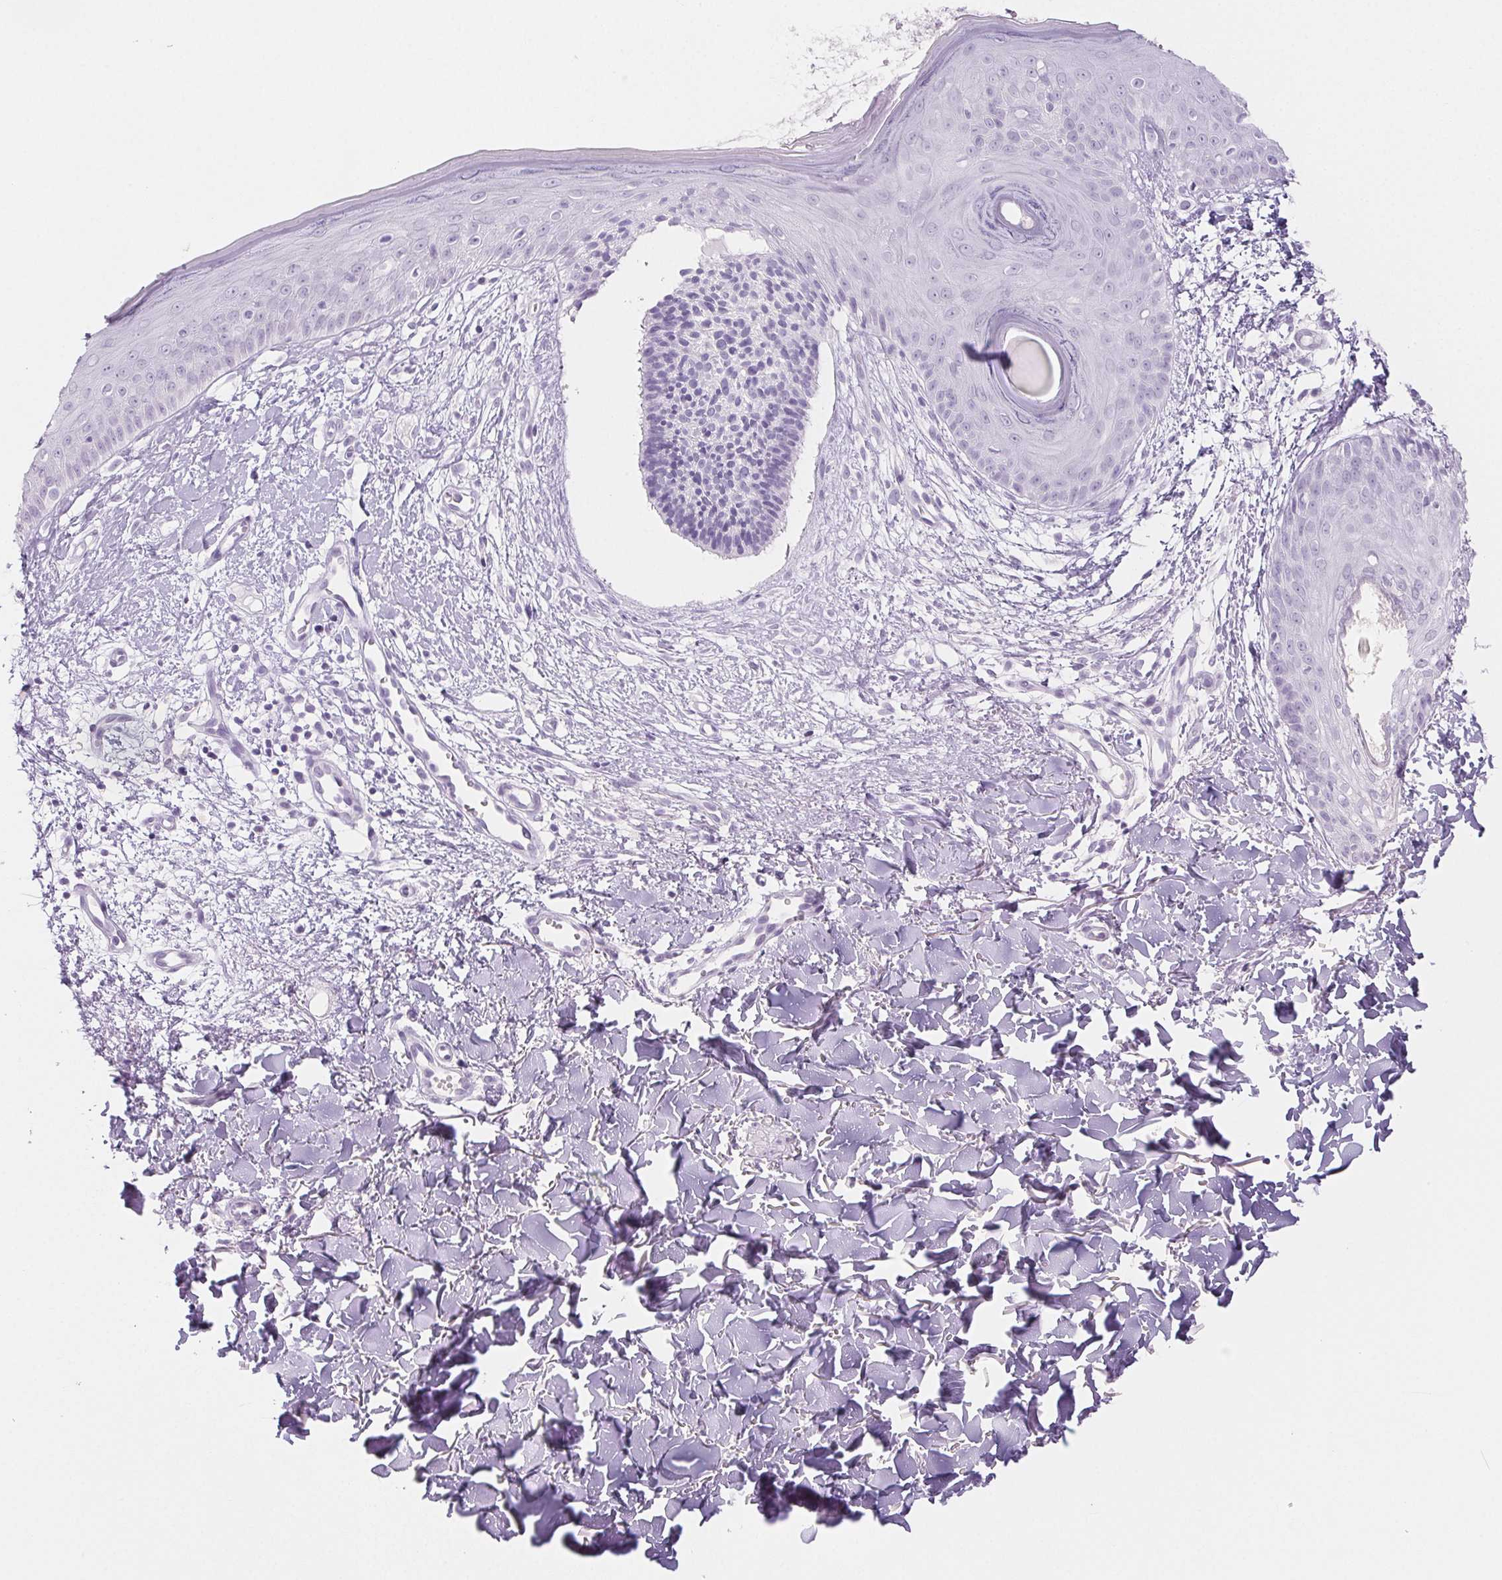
{"staining": {"intensity": "negative", "quantity": "none", "location": "none"}, "tissue": "skin cancer", "cell_type": "Tumor cells", "image_type": "cancer", "snomed": [{"axis": "morphology", "description": "Basal cell carcinoma"}, {"axis": "topography", "description": "Skin"}], "caption": "The photomicrograph demonstrates no staining of tumor cells in skin cancer. The staining was performed using DAB (3,3'-diaminobenzidine) to visualize the protein expression in brown, while the nuclei were stained in blue with hematoxylin (Magnification: 20x).", "gene": "PI3", "patient": {"sex": "male", "age": 51}}